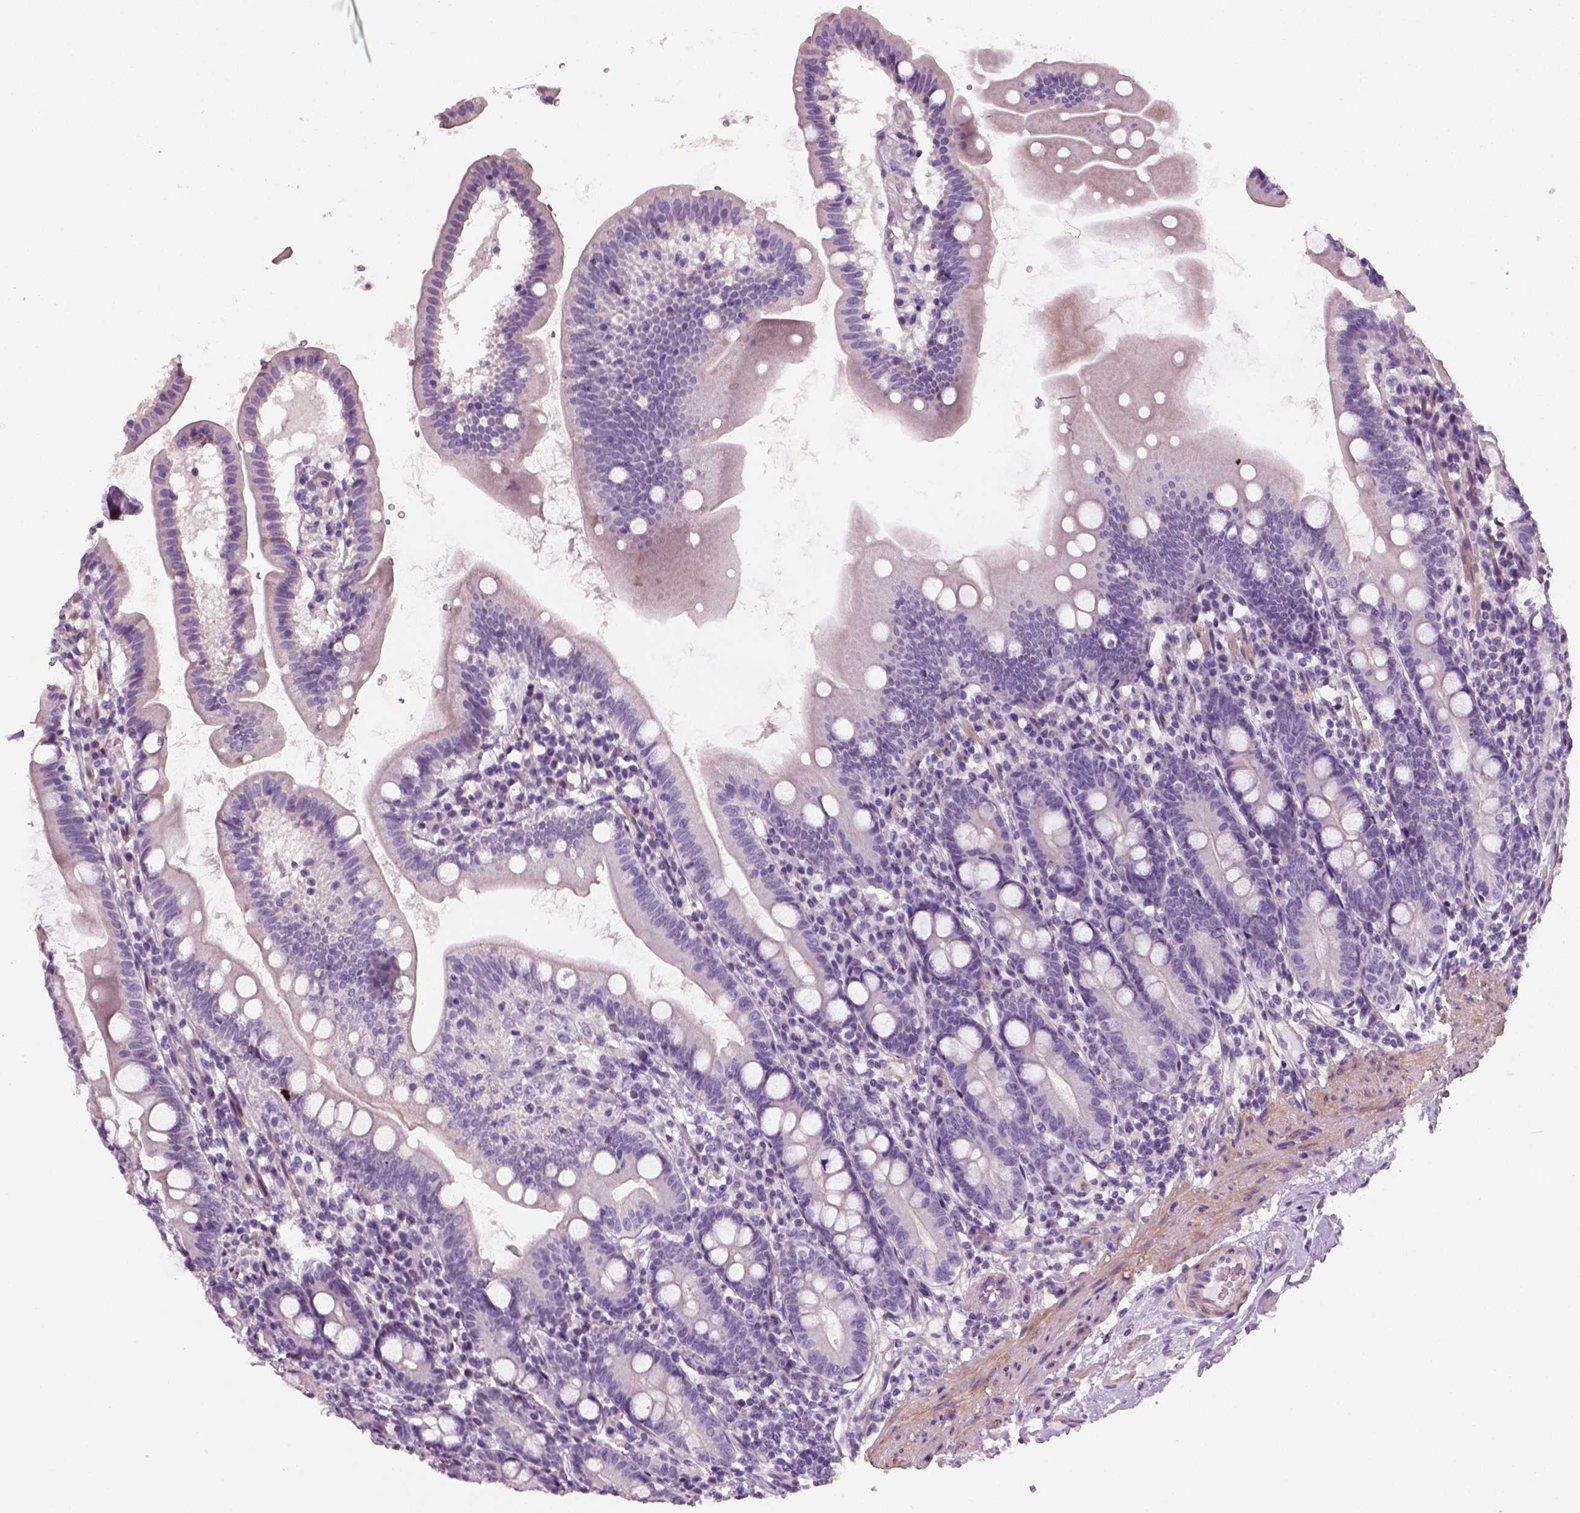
{"staining": {"intensity": "negative", "quantity": "none", "location": "none"}, "tissue": "duodenum", "cell_type": "Glandular cells", "image_type": "normal", "snomed": [{"axis": "morphology", "description": "Normal tissue, NOS"}, {"axis": "topography", "description": "Duodenum"}], "caption": "Normal duodenum was stained to show a protein in brown. There is no significant staining in glandular cells. The staining was performed using DAB (3,3'-diaminobenzidine) to visualize the protein expression in brown, while the nuclei were stained in blue with hematoxylin (Magnification: 20x).", "gene": "ELOVL3", "patient": {"sex": "female", "age": 67}}